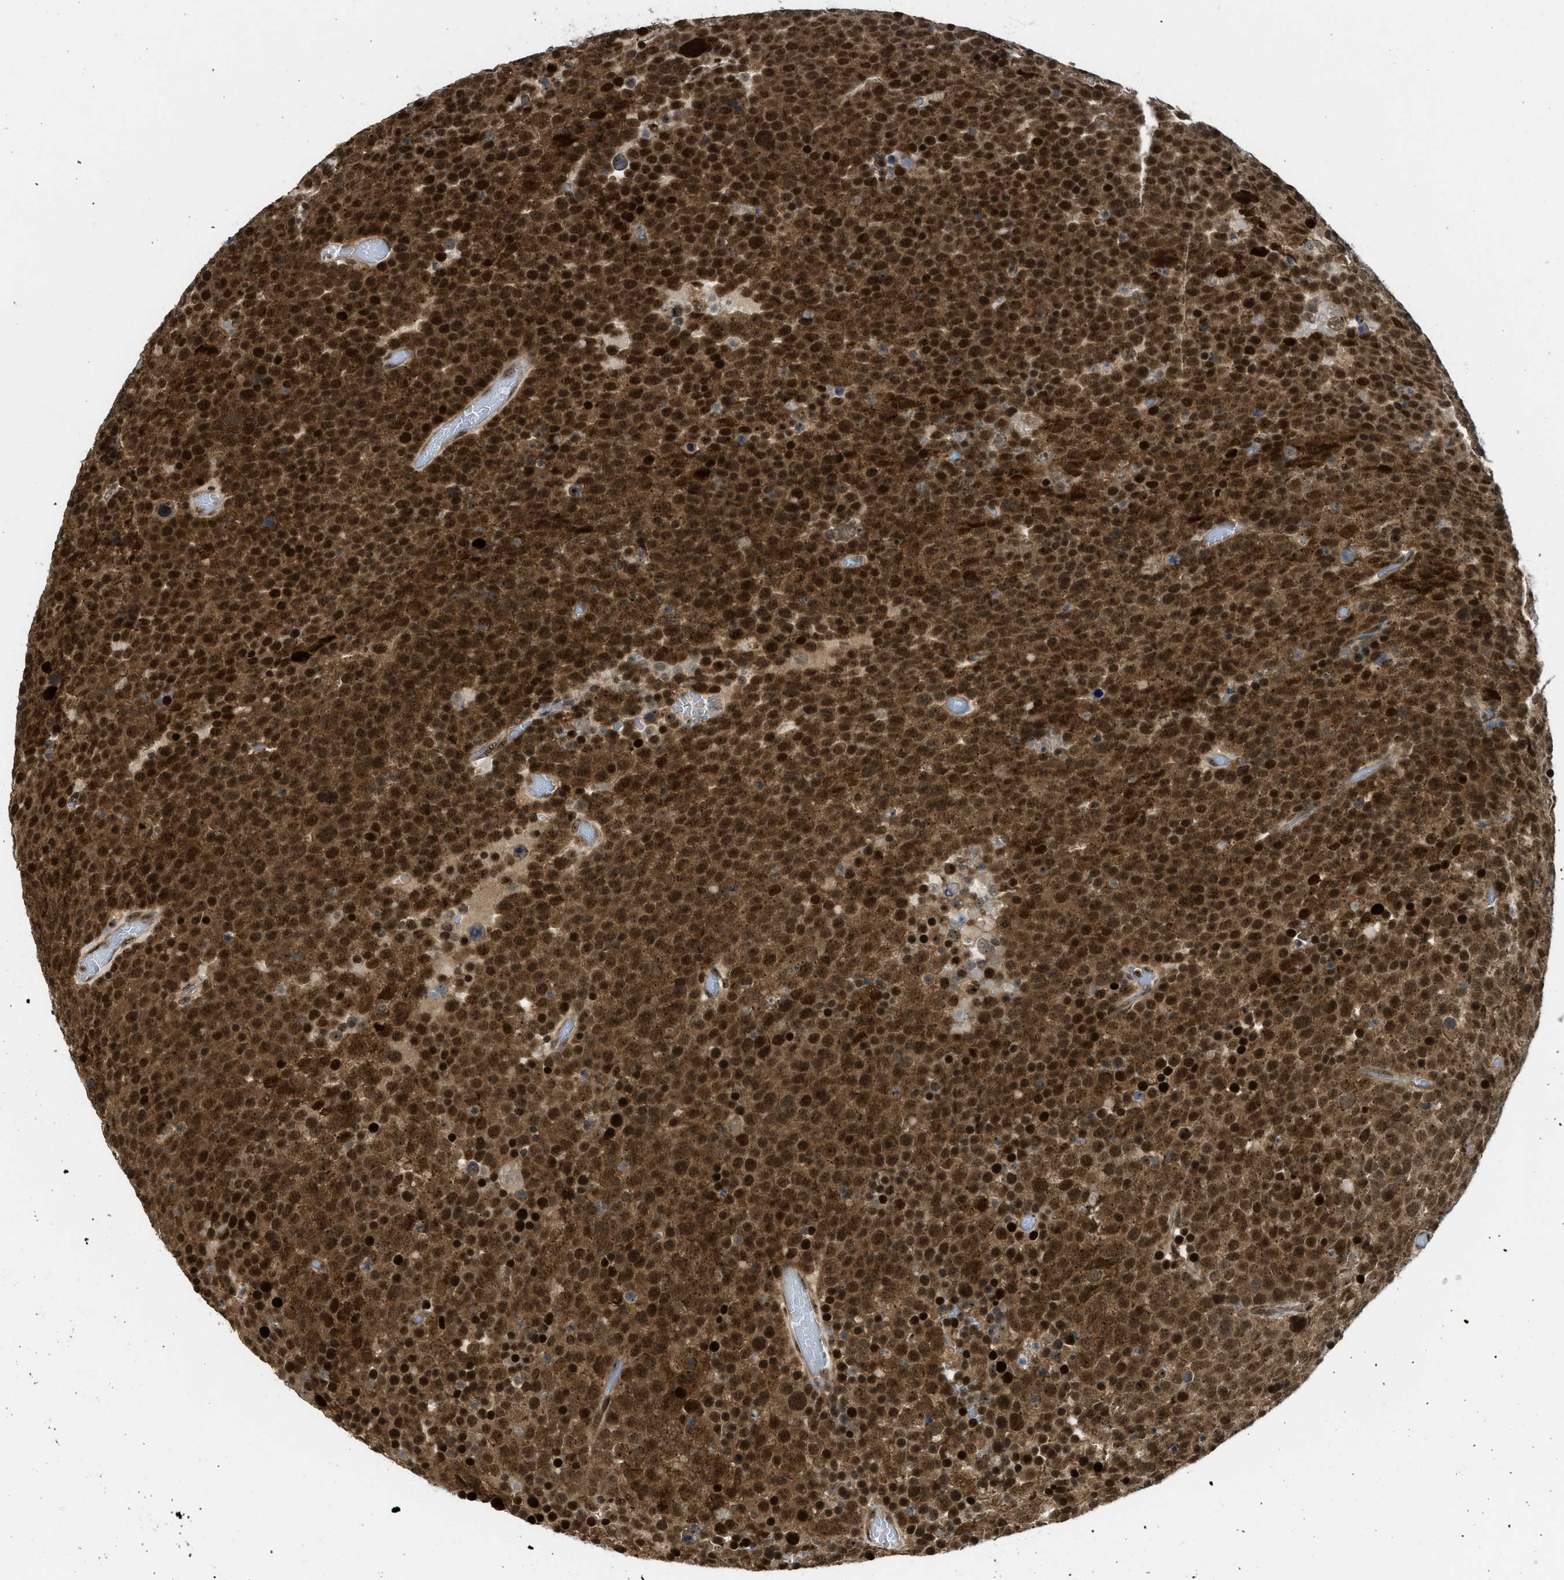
{"staining": {"intensity": "strong", "quantity": ">75%", "location": "cytoplasmic/membranous,nuclear"}, "tissue": "testis cancer", "cell_type": "Tumor cells", "image_type": "cancer", "snomed": [{"axis": "morphology", "description": "Seminoma, NOS"}, {"axis": "topography", "description": "Testis"}], "caption": "Brown immunohistochemical staining in testis cancer (seminoma) demonstrates strong cytoplasmic/membranous and nuclear staining in approximately >75% of tumor cells.", "gene": "TACC1", "patient": {"sex": "male", "age": 71}}